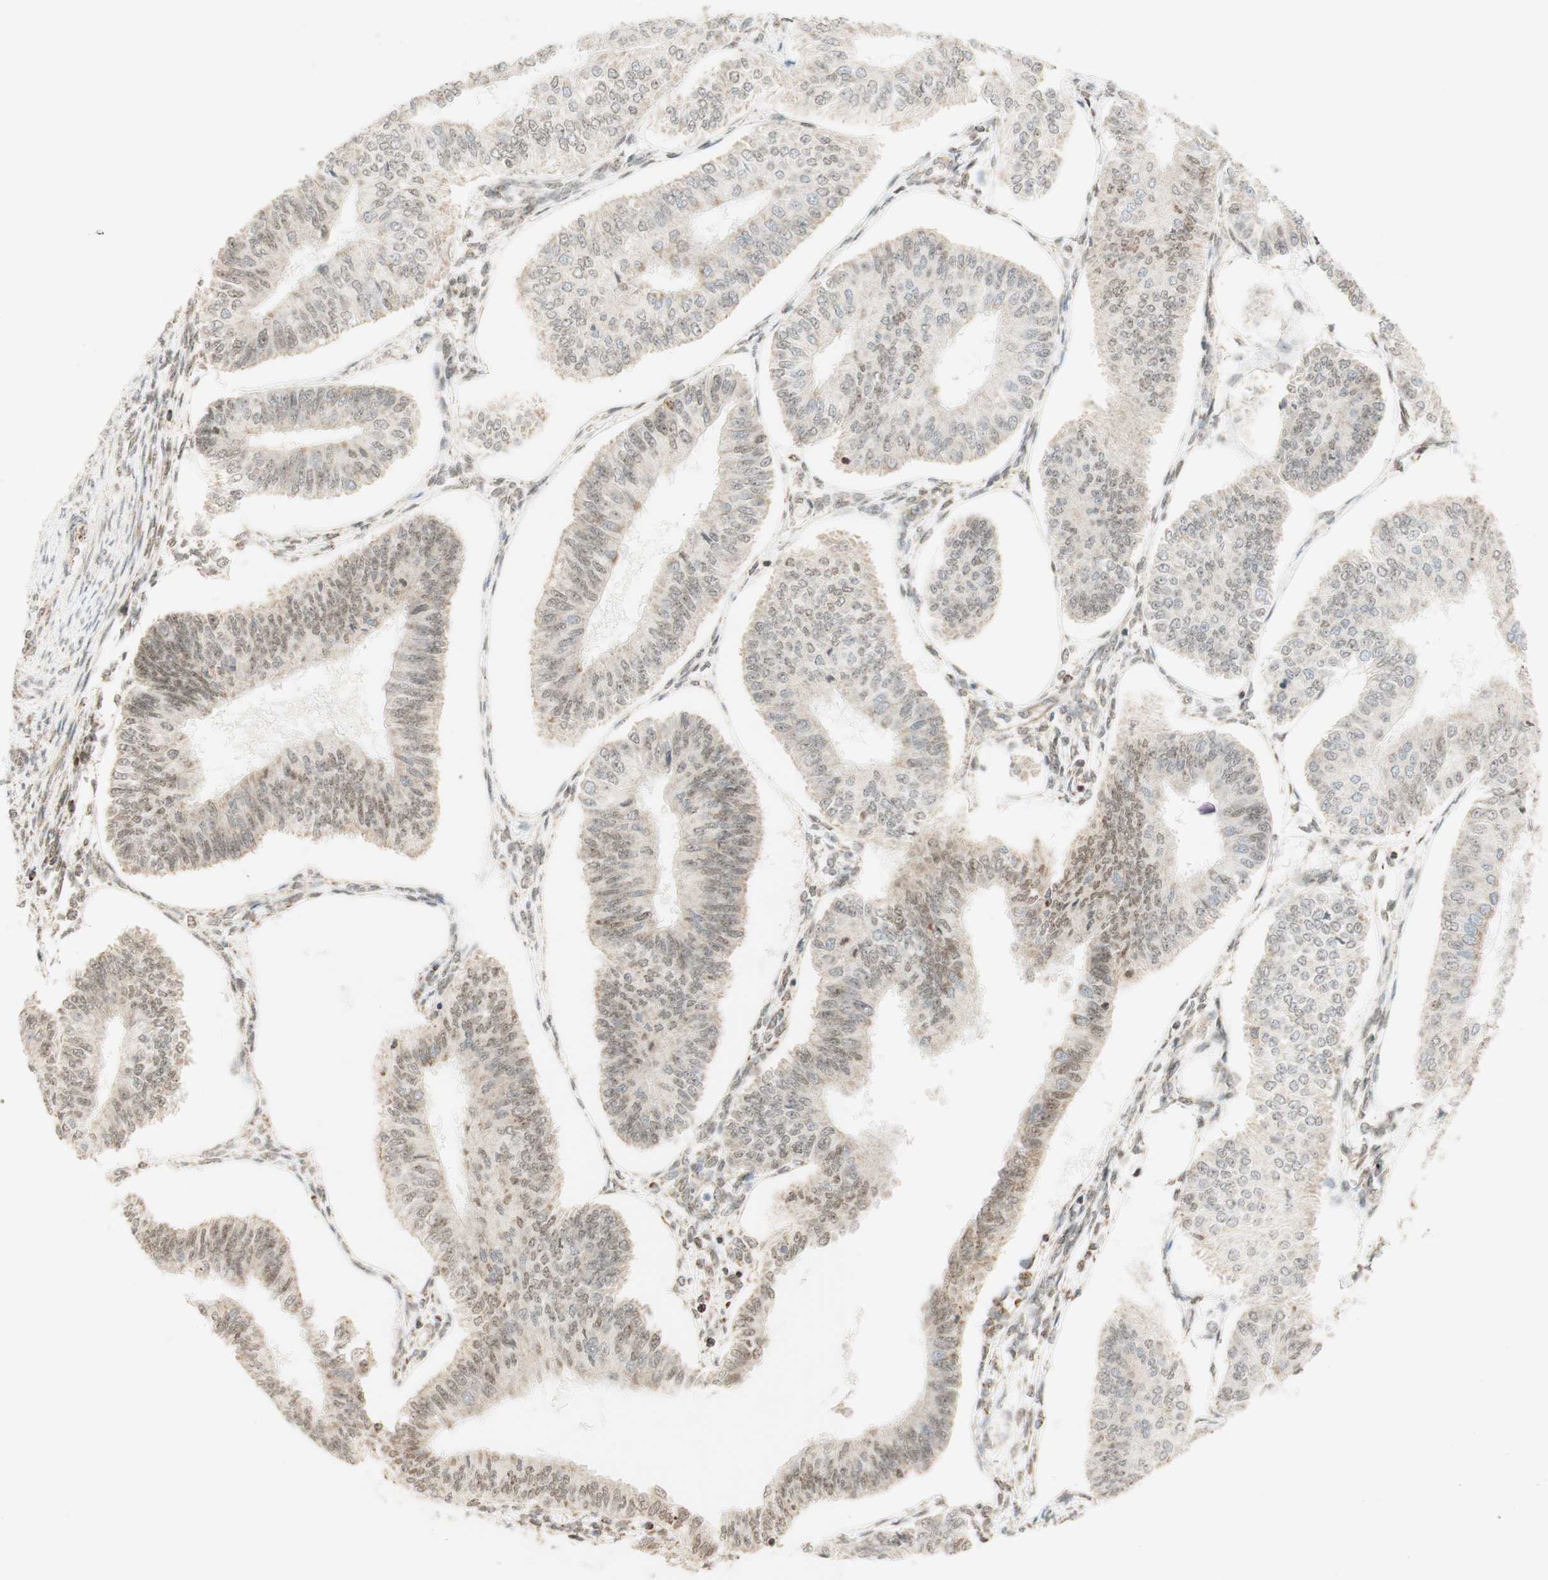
{"staining": {"intensity": "weak", "quantity": "25%-75%", "location": "nuclear"}, "tissue": "endometrial cancer", "cell_type": "Tumor cells", "image_type": "cancer", "snomed": [{"axis": "morphology", "description": "Adenocarcinoma, NOS"}, {"axis": "topography", "description": "Endometrium"}], "caption": "Approximately 25%-75% of tumor cells in human endometrial adenocarcinoma reveal weak nuclear protein expression as visualized by brown immunohistochemical staining.", "gene": "ZNF782", "patient": {"sex": "female", "age": 58}}